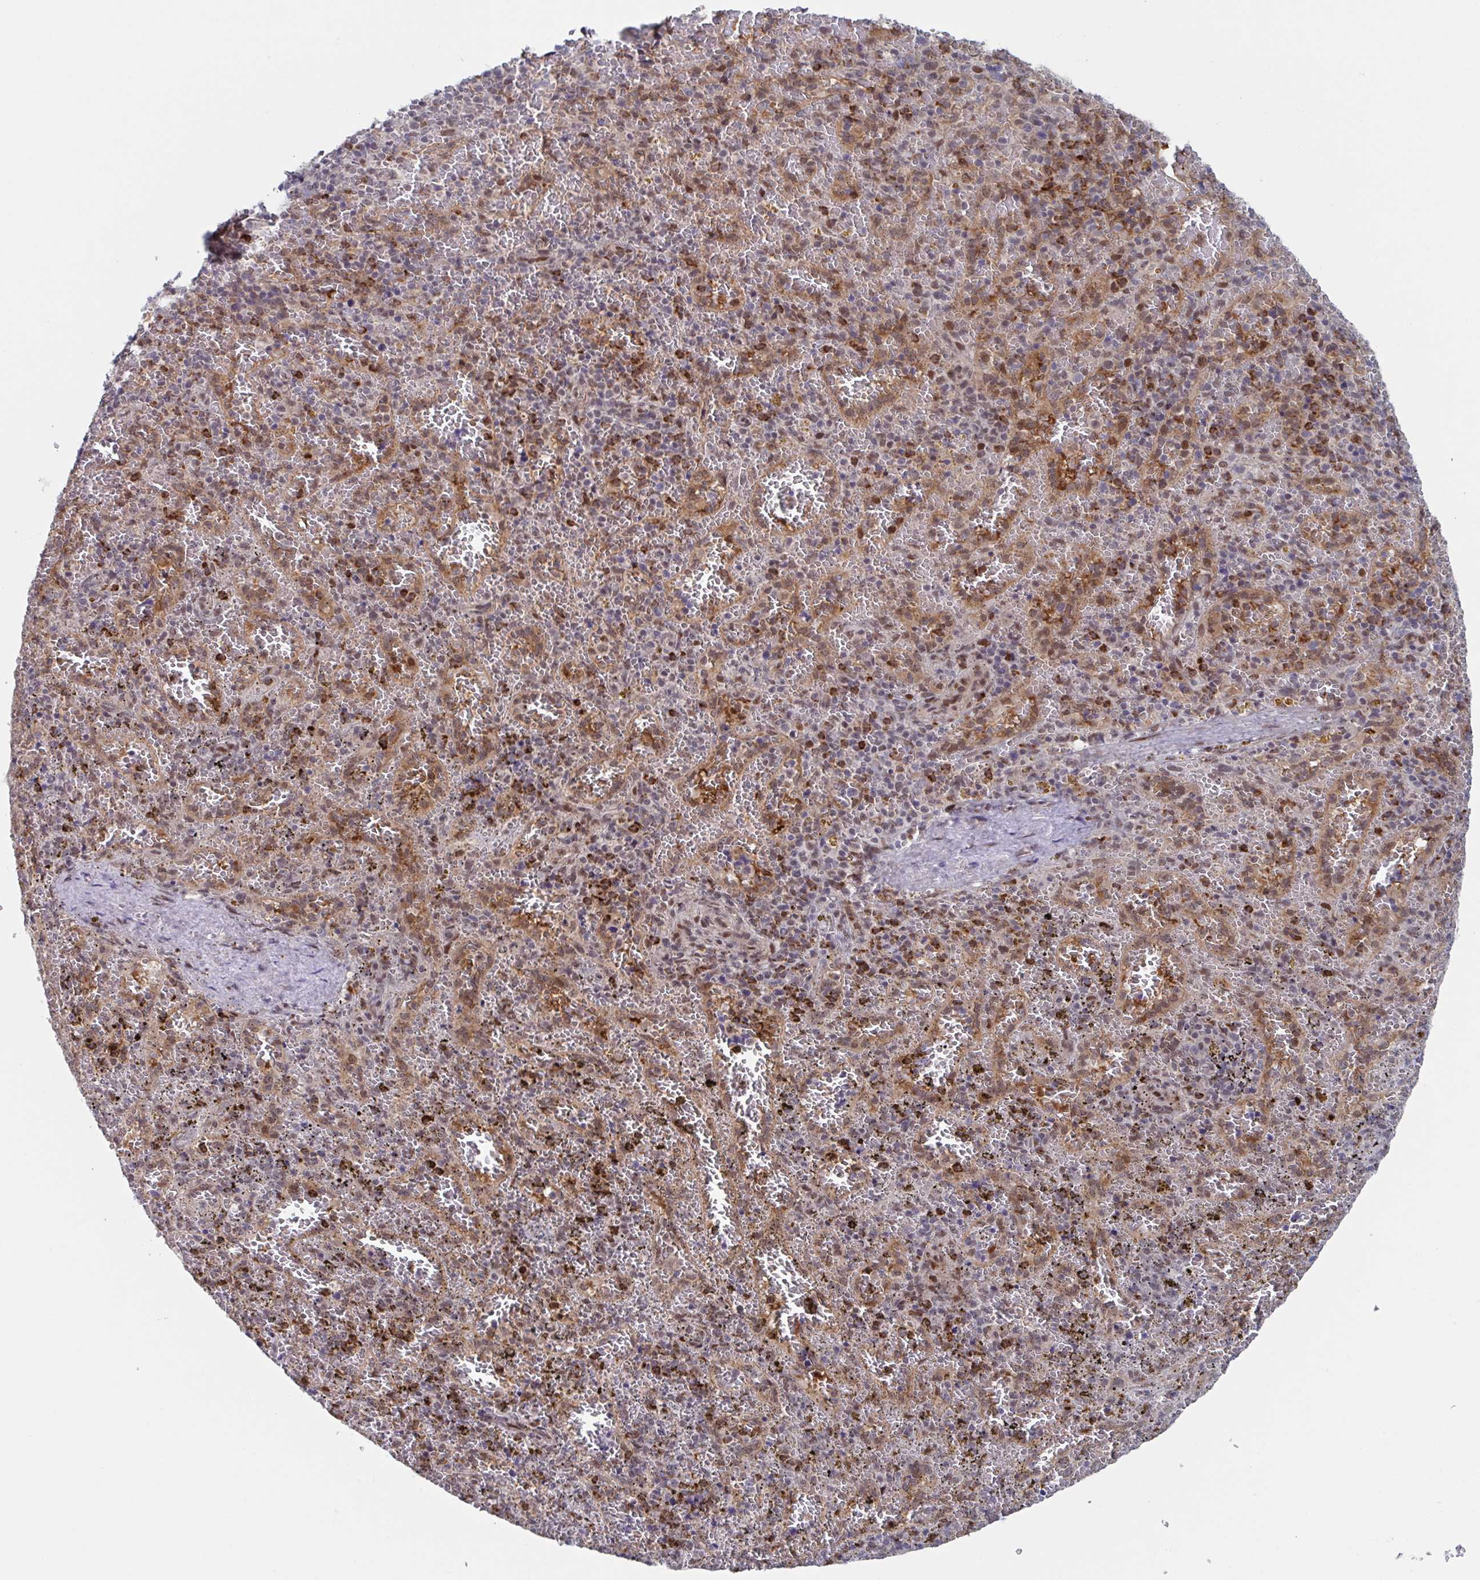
{"staining": {"intensity": "weak", "quantity": "<25%", "location": "nuclear"}, "tissue": "spleen", "cell_type": "Cells in red pulp", "image_type": "normal", "snomed": [{"axis": "morphology", "description": "Normal tissue, NOS"}, {"axis": "topography", "description": "Spleen"}], "caption": "IHC of normal human spleen exhibits no staining in cells in red pulp.", "gene": "RNF212", "patient": {"sex": "female", "age": 50}}